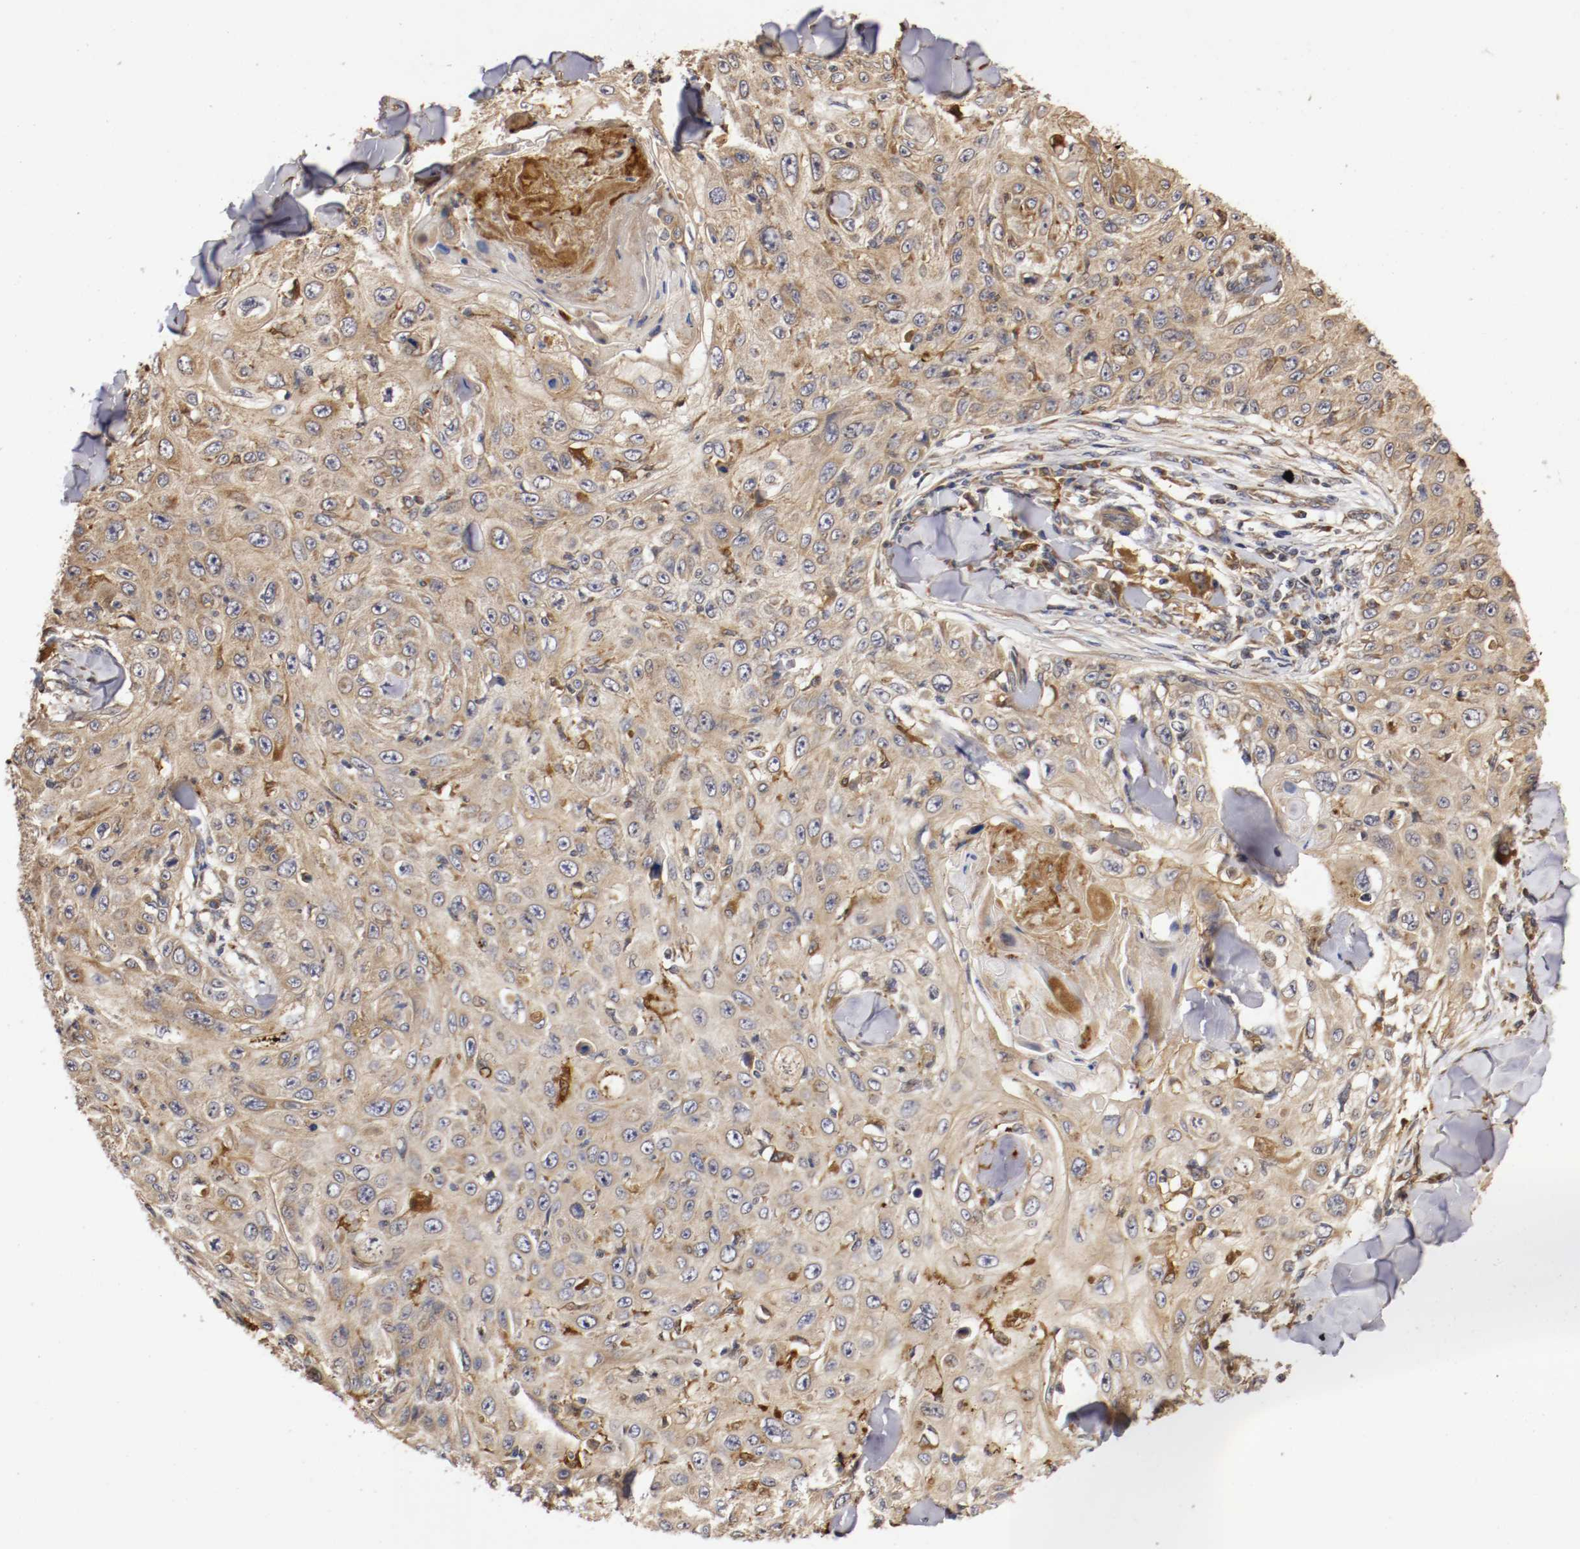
{"staining": {"intensity": "moderate", "quantity": ">75%", "location": "cytoplasmic/membranous"}, "tissue": "skin cancer", "cell_type": "Tumor cells", "image_type": "cancer", "snomed": [{"axis": "morphology", "description": "Squamous cell carcinoma, NOS"}, {"axis": "topography", "description": "Skin"}], "caption": "Skin cancer (squamous cell carcinoma) stained with a brown dye shows moderate cytoplasmic/membranous positive staining in about >75% of tumor cells.", "gene": "VEZT", "patient": {"sex": "male", "age": 86}}